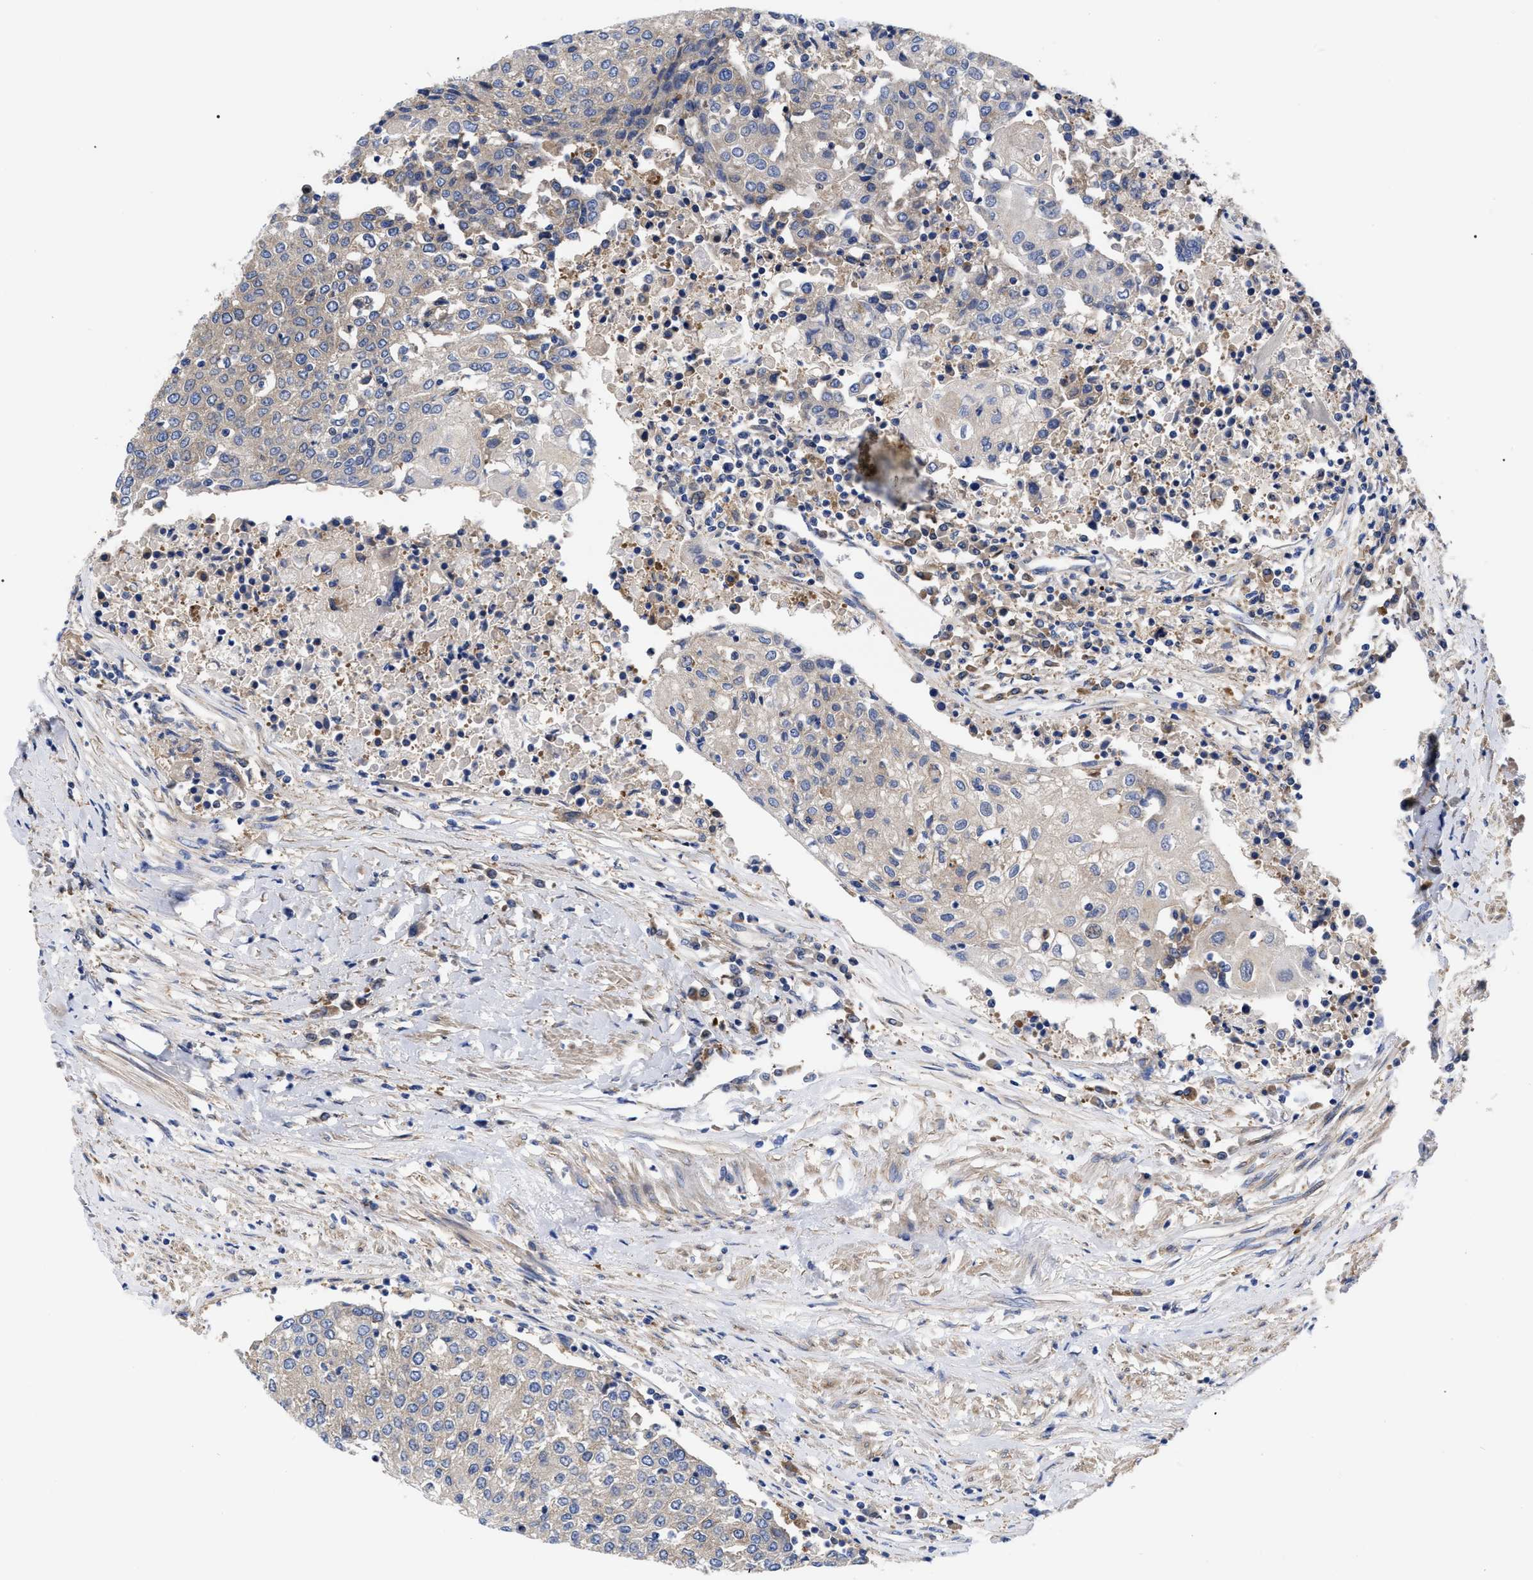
{"staining": {"intensity": "weak", "quantity": "<25%", "location": "cytoplasmic/membranous"}, "tissue": "urothelial cancer", "cell_type": "Tumor cells", "image_type": "cancer", "snomed": [{"axis": "morphology", "description": "Urothelial carcinoma, High grade"}, {"axis": "topography", "description": "Urinary bladder"}], "caption": "The immunohistochemistry histopathology image has no significant expression in tumor cells of high-grade urothelial carcinoma tissue.", "gene": "RBKS", "patient": {"sex": "female", "age": 85}}